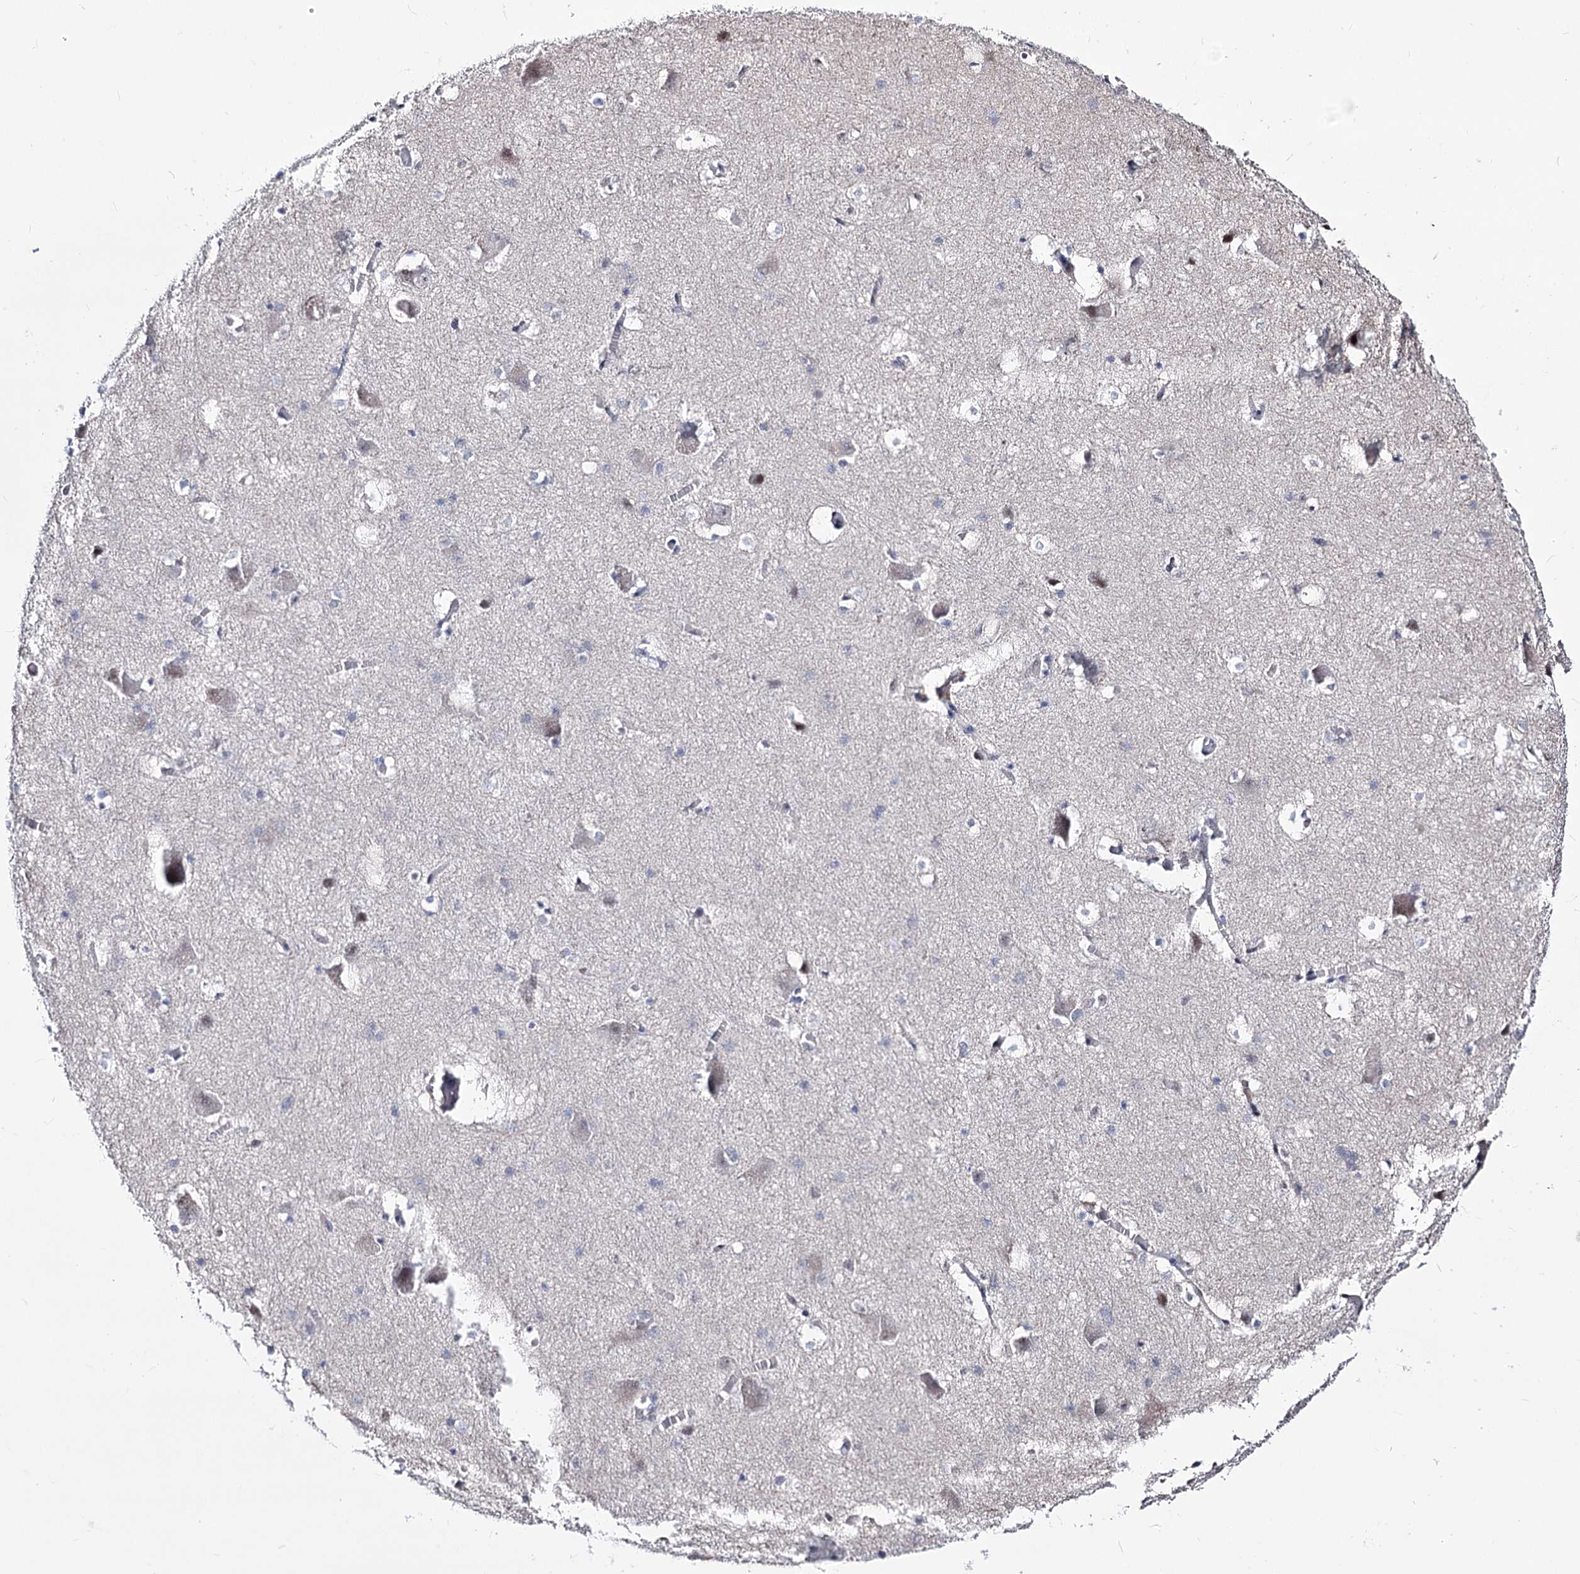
{"staining": {"intensity": "negative", "quantity": "none", "location": "none"}, "tissue": "caudate", "cell_type": "Glial cells", "image_type": "normal", "snomed": [{"axis": "morphology", "description": "Normal tissue, NOS"}, {"axis": "topography", "description": "Lateral ventricle wall"}], "caption": "Immunohistochemistry (IHC) of unremarkable caudate displays no staining in glial cells. Nuclei are stained in blue.", "gene": "CHMP7", "patient": {"sex": "male", "age": 37}}